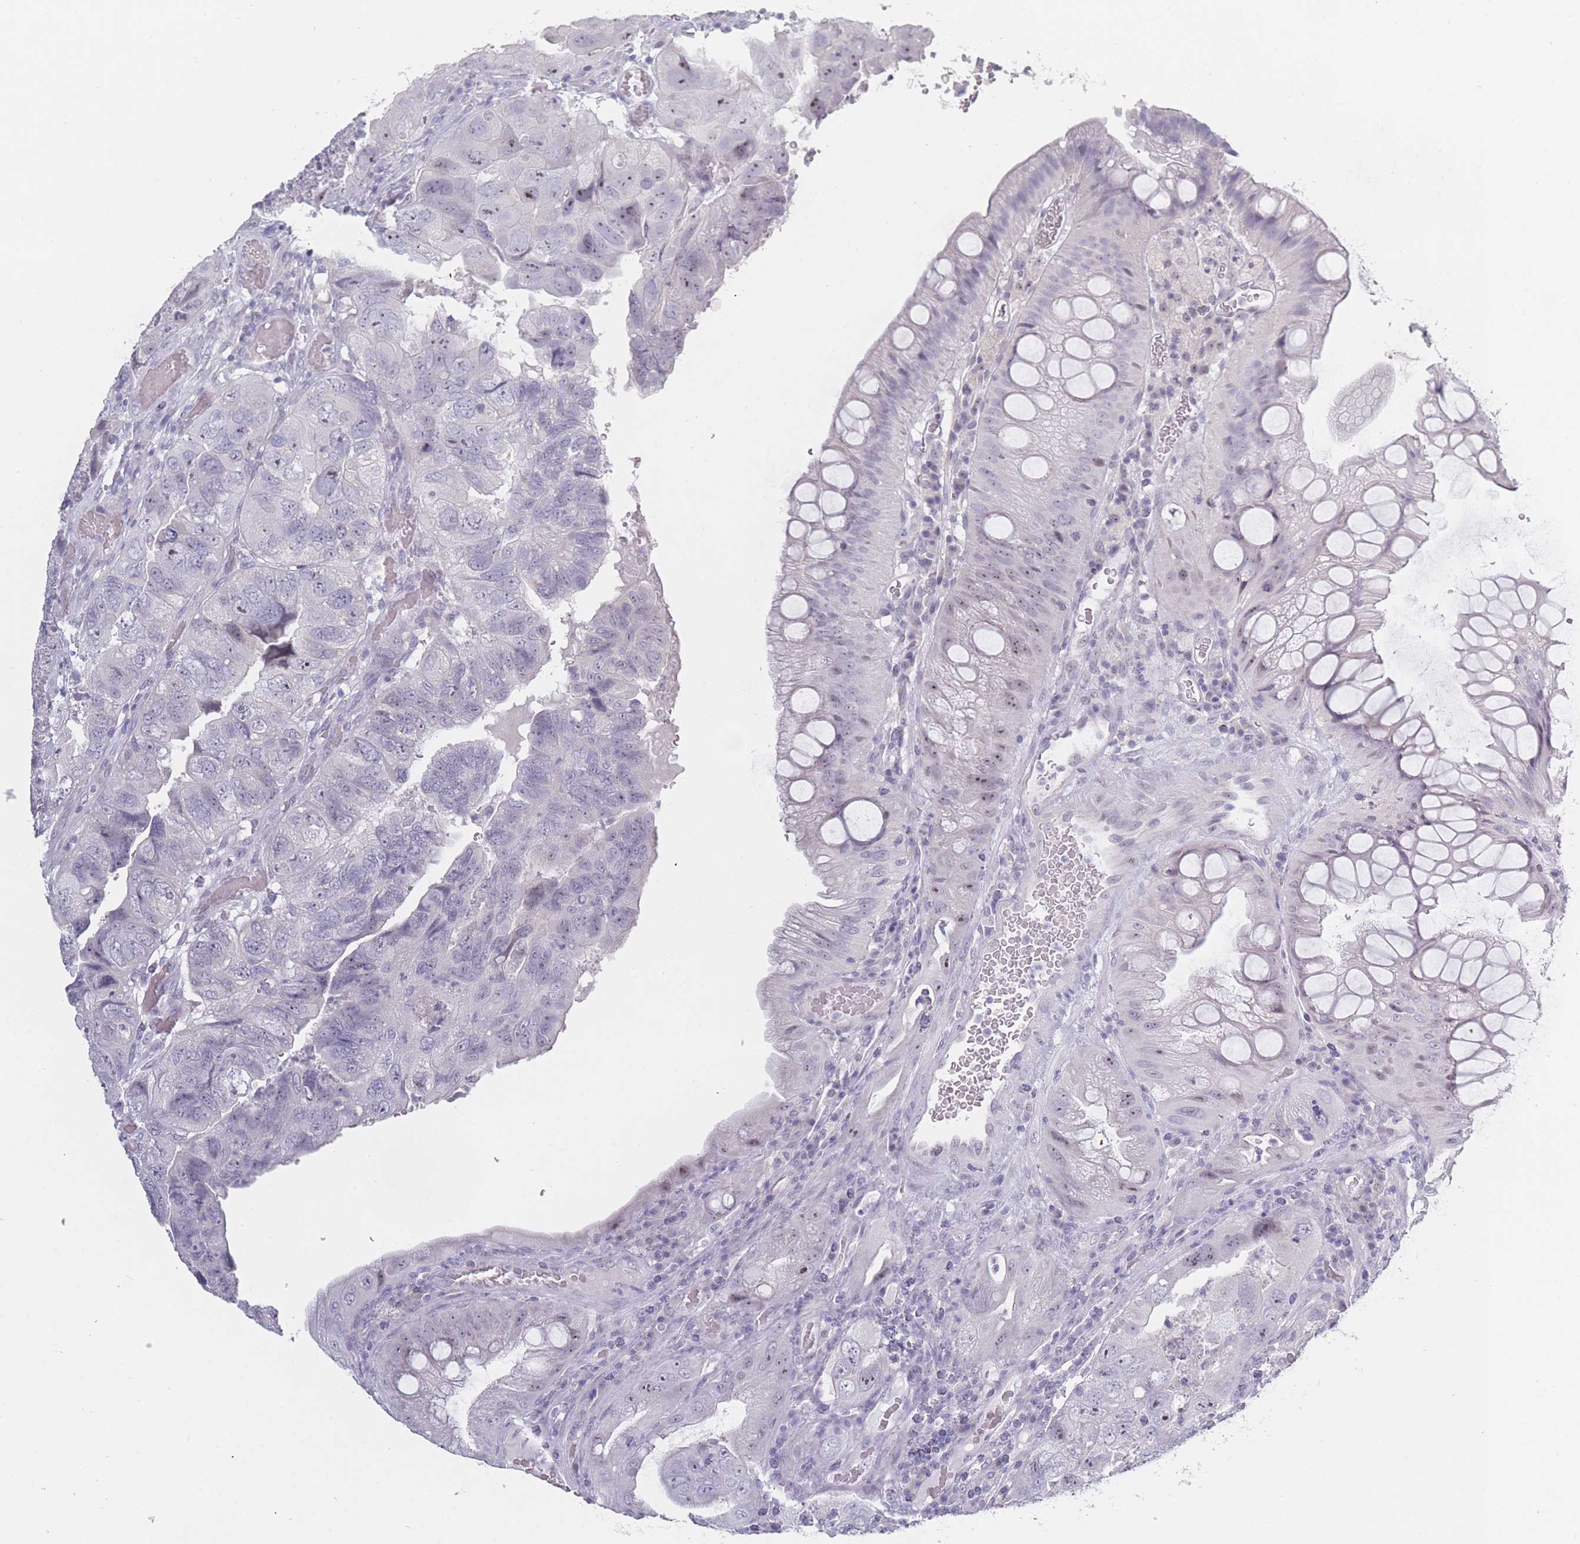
{"staining": {"intensity": "negative", "quantity": "none", "location": "none"}, "tissue": "colorectal cancer", "cell_type": "Tumor cells", "image_type": "cancer", "snomed": [{"axis": "morphology", "description": "Adenocarcinoma, NOS"}, {"axis": "topography", "description": "Rectum"}], "caption": "High power microscopy photomicrograph of an immunohistochemistry (IHC) histopathology image of colorectal cancer, revealing no significant positivity in tumor cells. Brightfield microscopy of IHC stained with DAB (brown) and hematoxylin (blue), captured at high magnification.", "gene": "ROS1", "patient": {"sex": "male", "age": 63}}